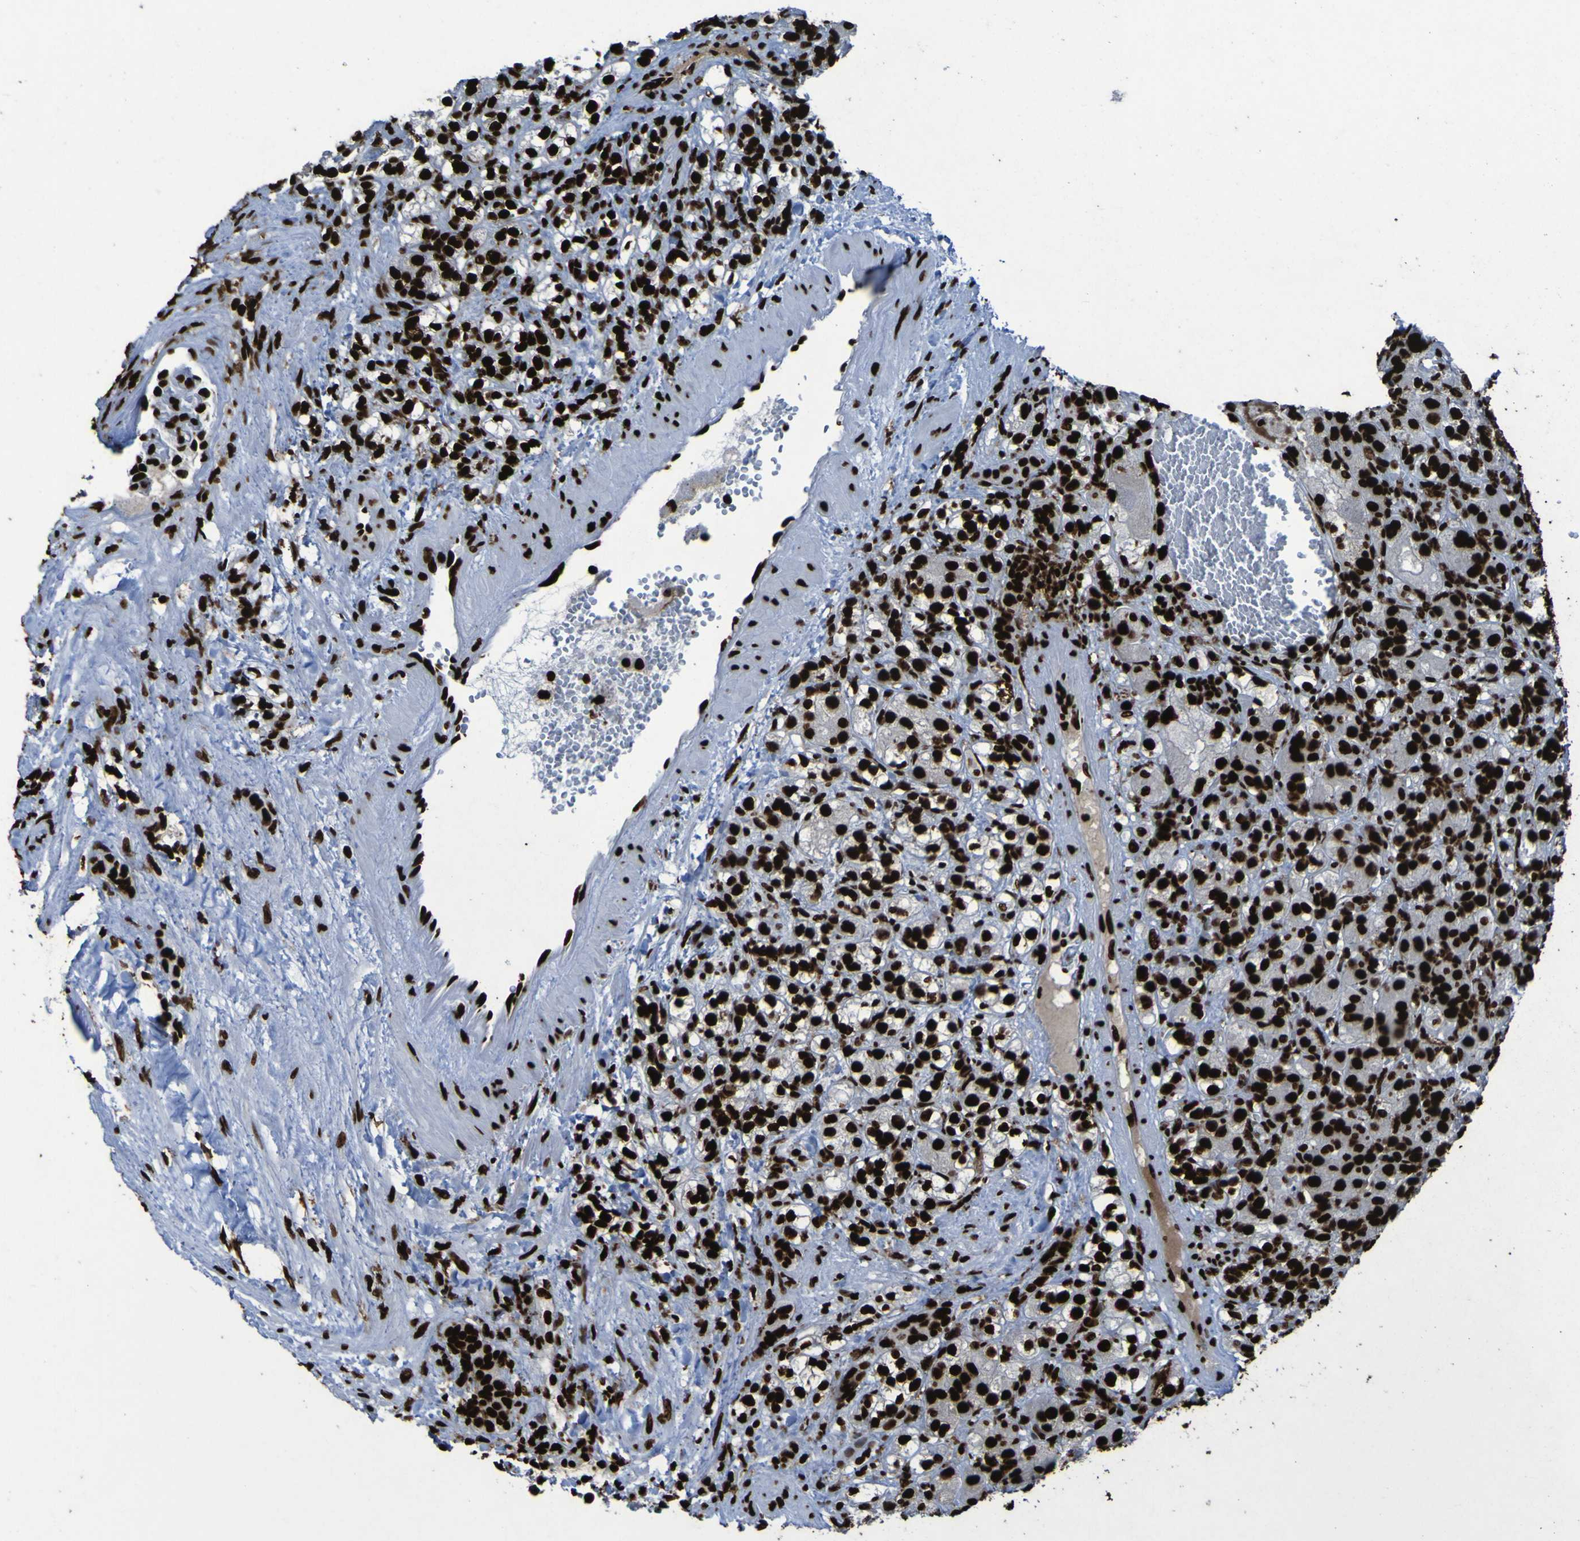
{"staining": {"intensity": "strong", "quantity": ">75%", "location": "nuclear"}, "tissue": "renal cancer", "cell_type": "Tumor cells", "image_type": "cancer", "snomed": [{"axis": "morphology", "description": "Adenocarcinoma, NOS"}, {"axis": "topography", "description": "Kidney"}], "caption": "IHC micrograph of renal cancer (adenocarcinoma) stained for a protein (brown), which displays high levels of strong nuclear expression in approximately >75% of tumor cells.", "gene": "NPM1", "patient": {"sex": "male", "age": 61}}